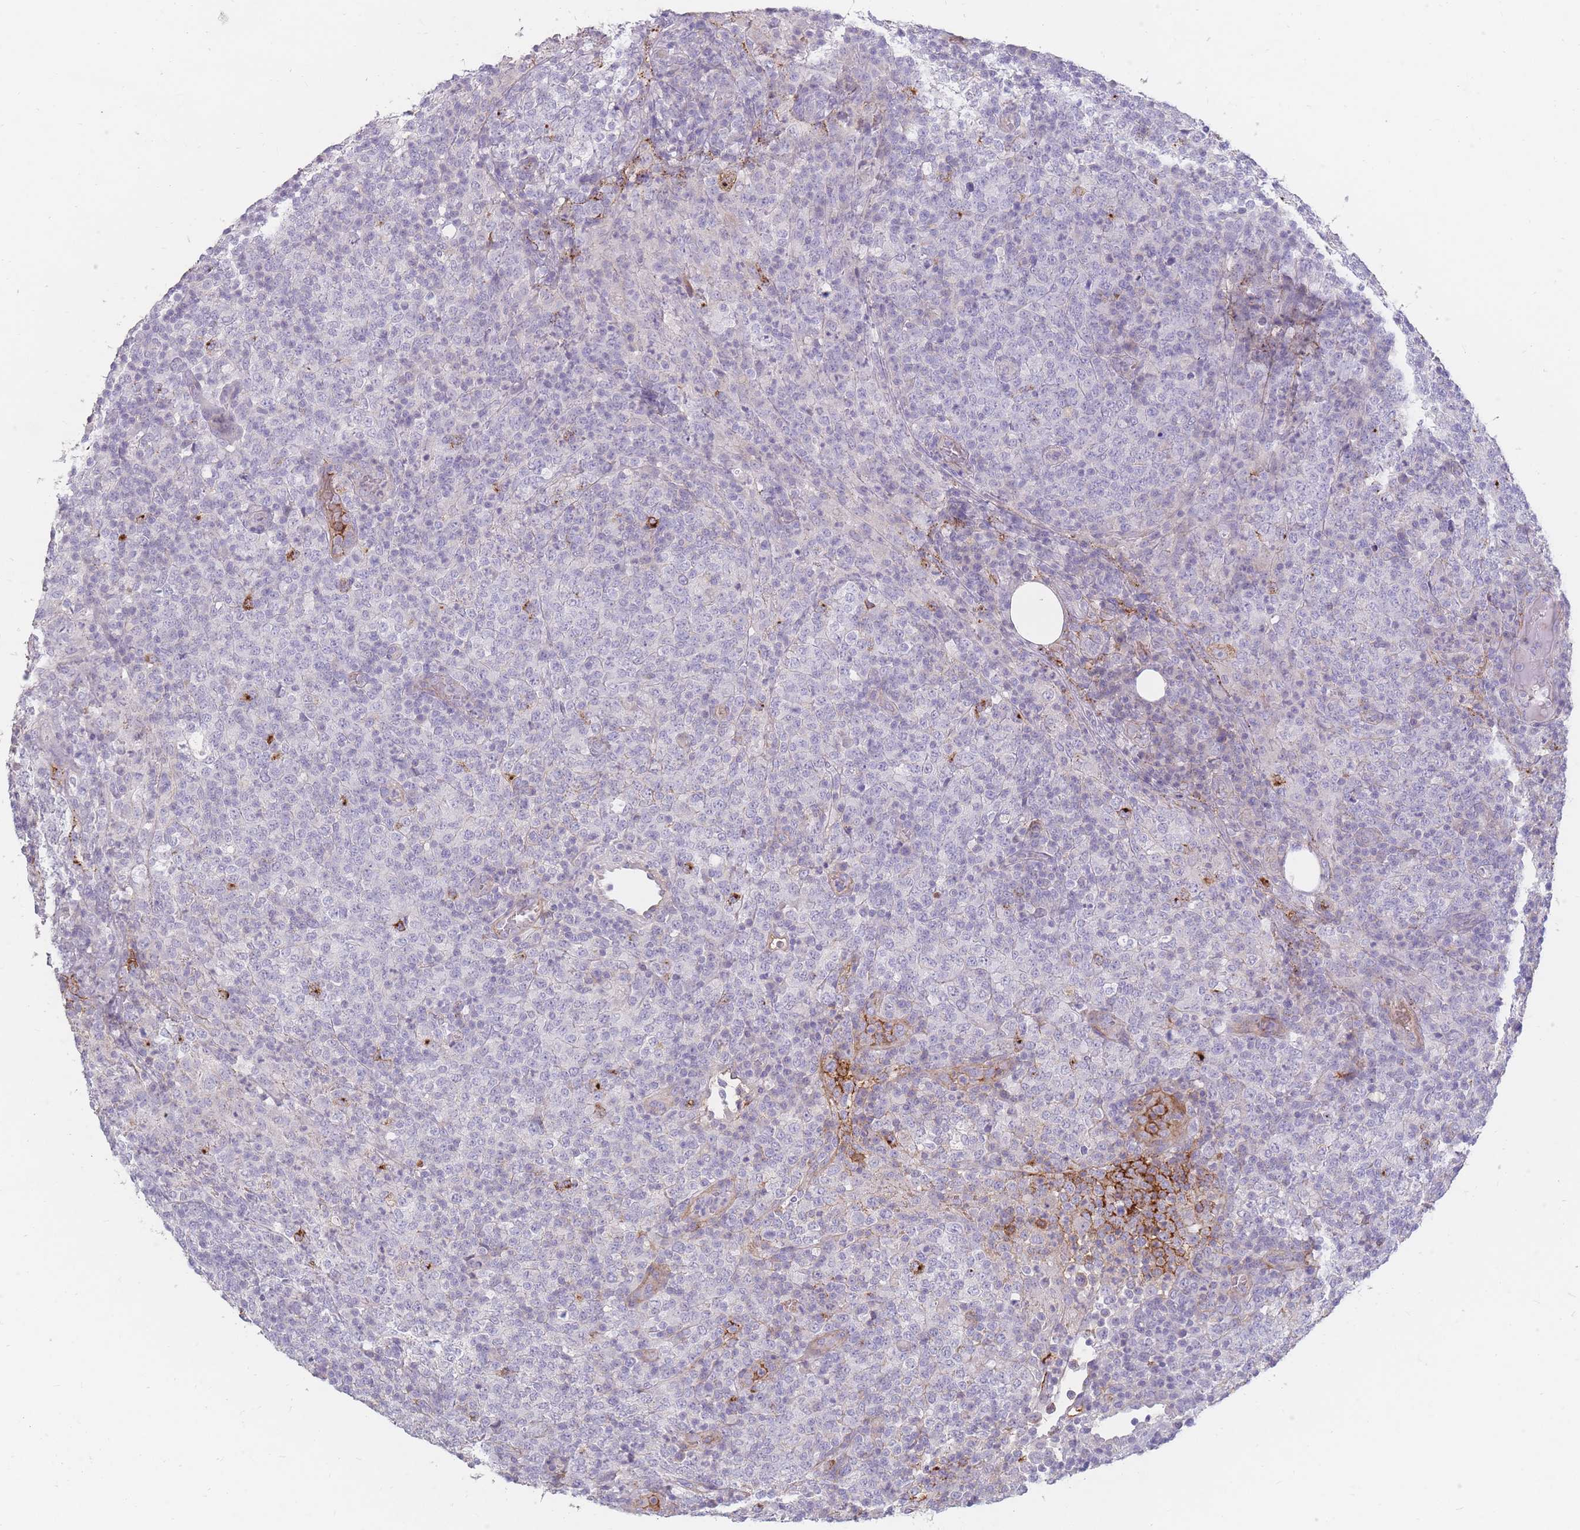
{"staining": {"intensity": "negative", "quantity": "none", "location": "none"}, "tissue": "lymphoma", "cell_type": "Tumor cells", "image_type": "cancer", "snomed": [{"axis": "morphology", "description": "Malignant lymphoma, non-Hodgkin's type, High grade"}, {"axis": "topography", "description": "Lymph node"}], "caption": "IHC photomicrograph of human lymphoma stained for a protein (brown), which displays no positivity in tumor cells.", "gene": "PRG4", "patient": {"sex": "male", "age": 54}}